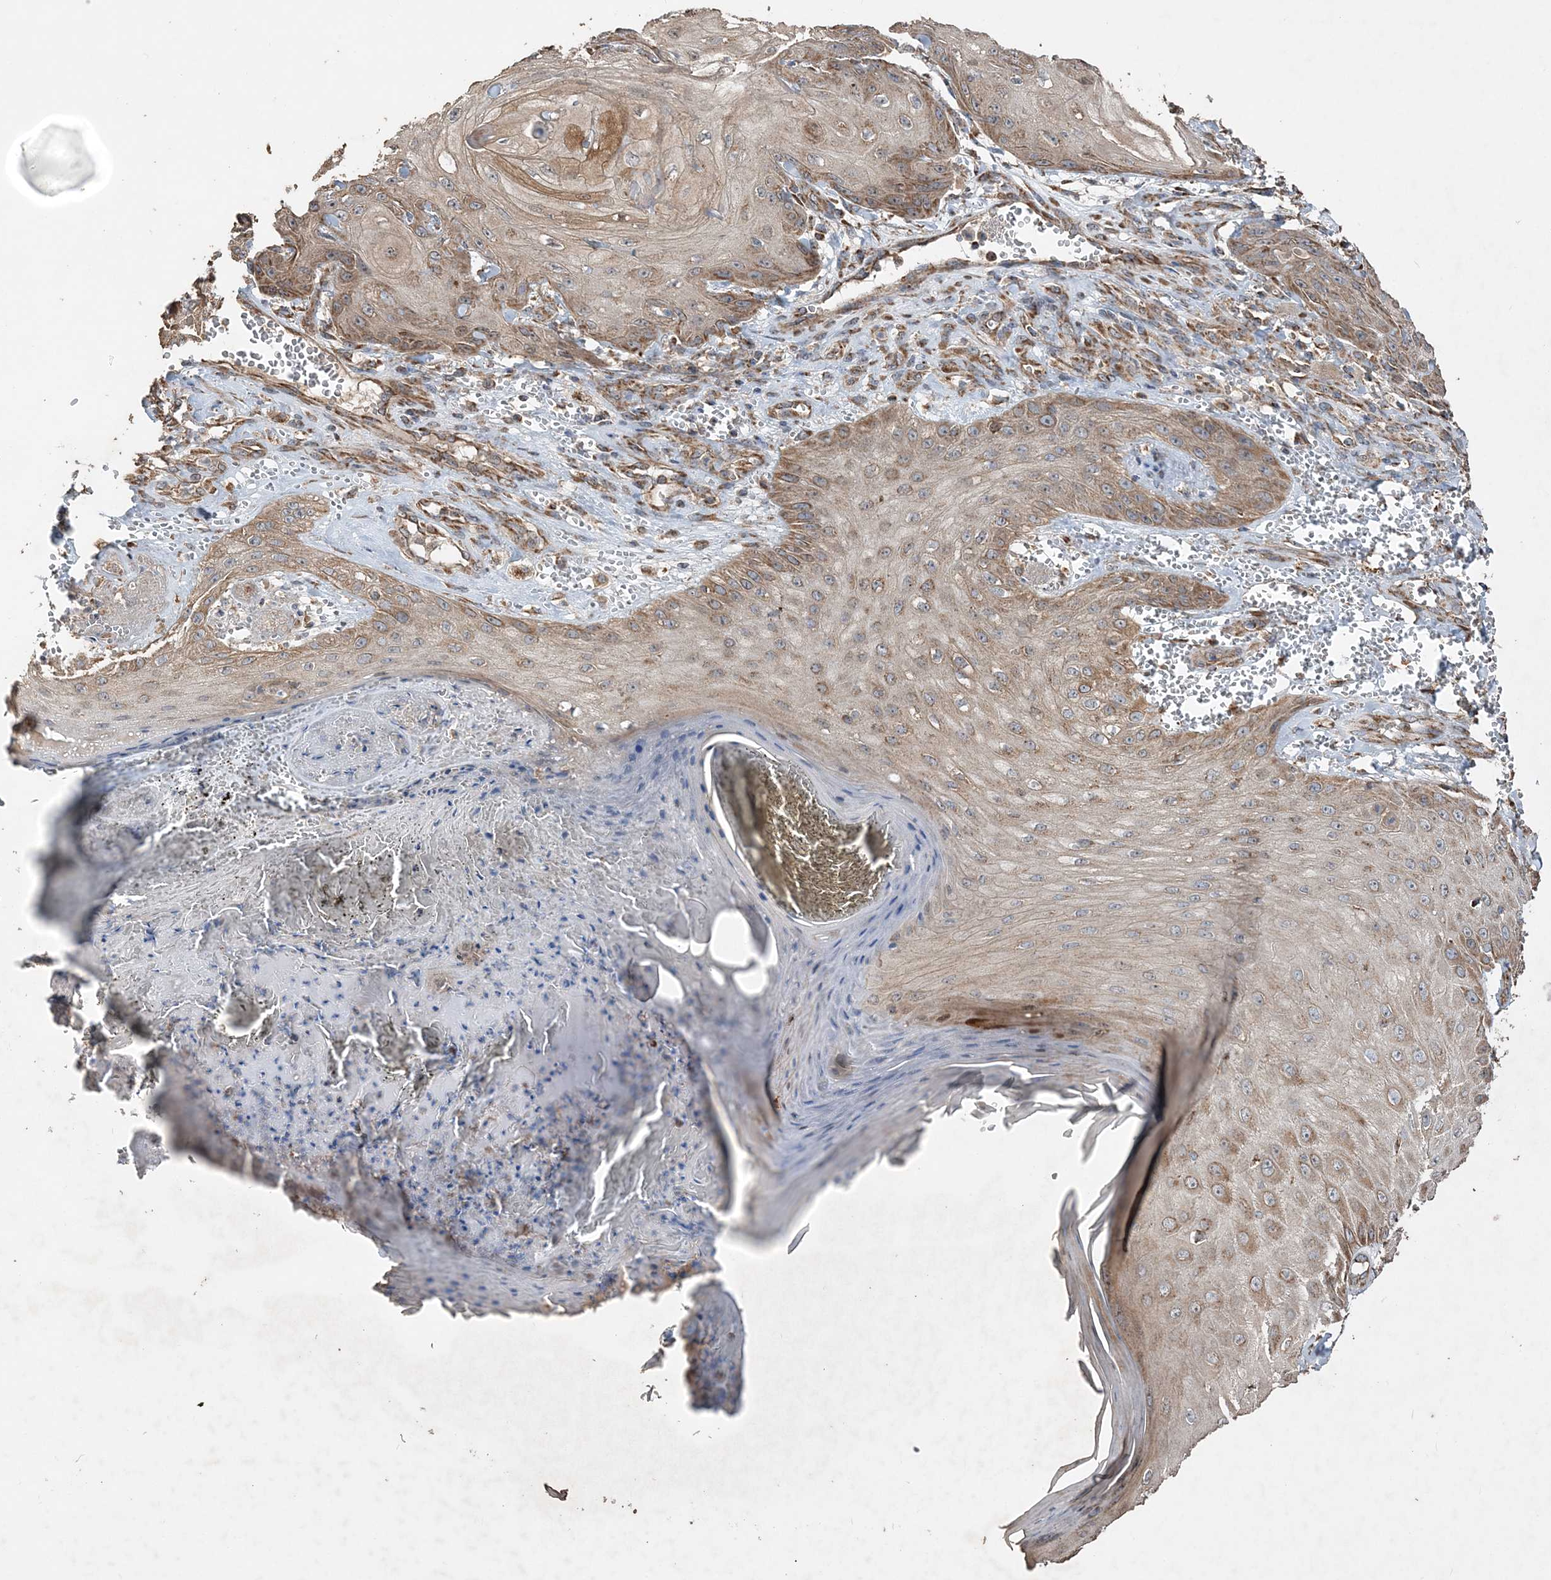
{"staining": {"intensity": "moderate", "quantity": "25%-75%", "location": "cytoplasmic/membranous"}, "tissue": "skin cancer", "cell_type": "Tumor cells", "image_type": "cancer", "snomed": [{"axis": "morphology", "description": "Squamous cell carcinoma, NOS"}, {"axis": "topography", "description": "Skin"}], "caption": "Immunohistochemical staining of skin cancer exhibits moderate cytoplasmic/membranous protein staining in approximately 25%-75% of tumor cells.", "gene": "POC5", "patient": {"sex": "male", "age": 74}}